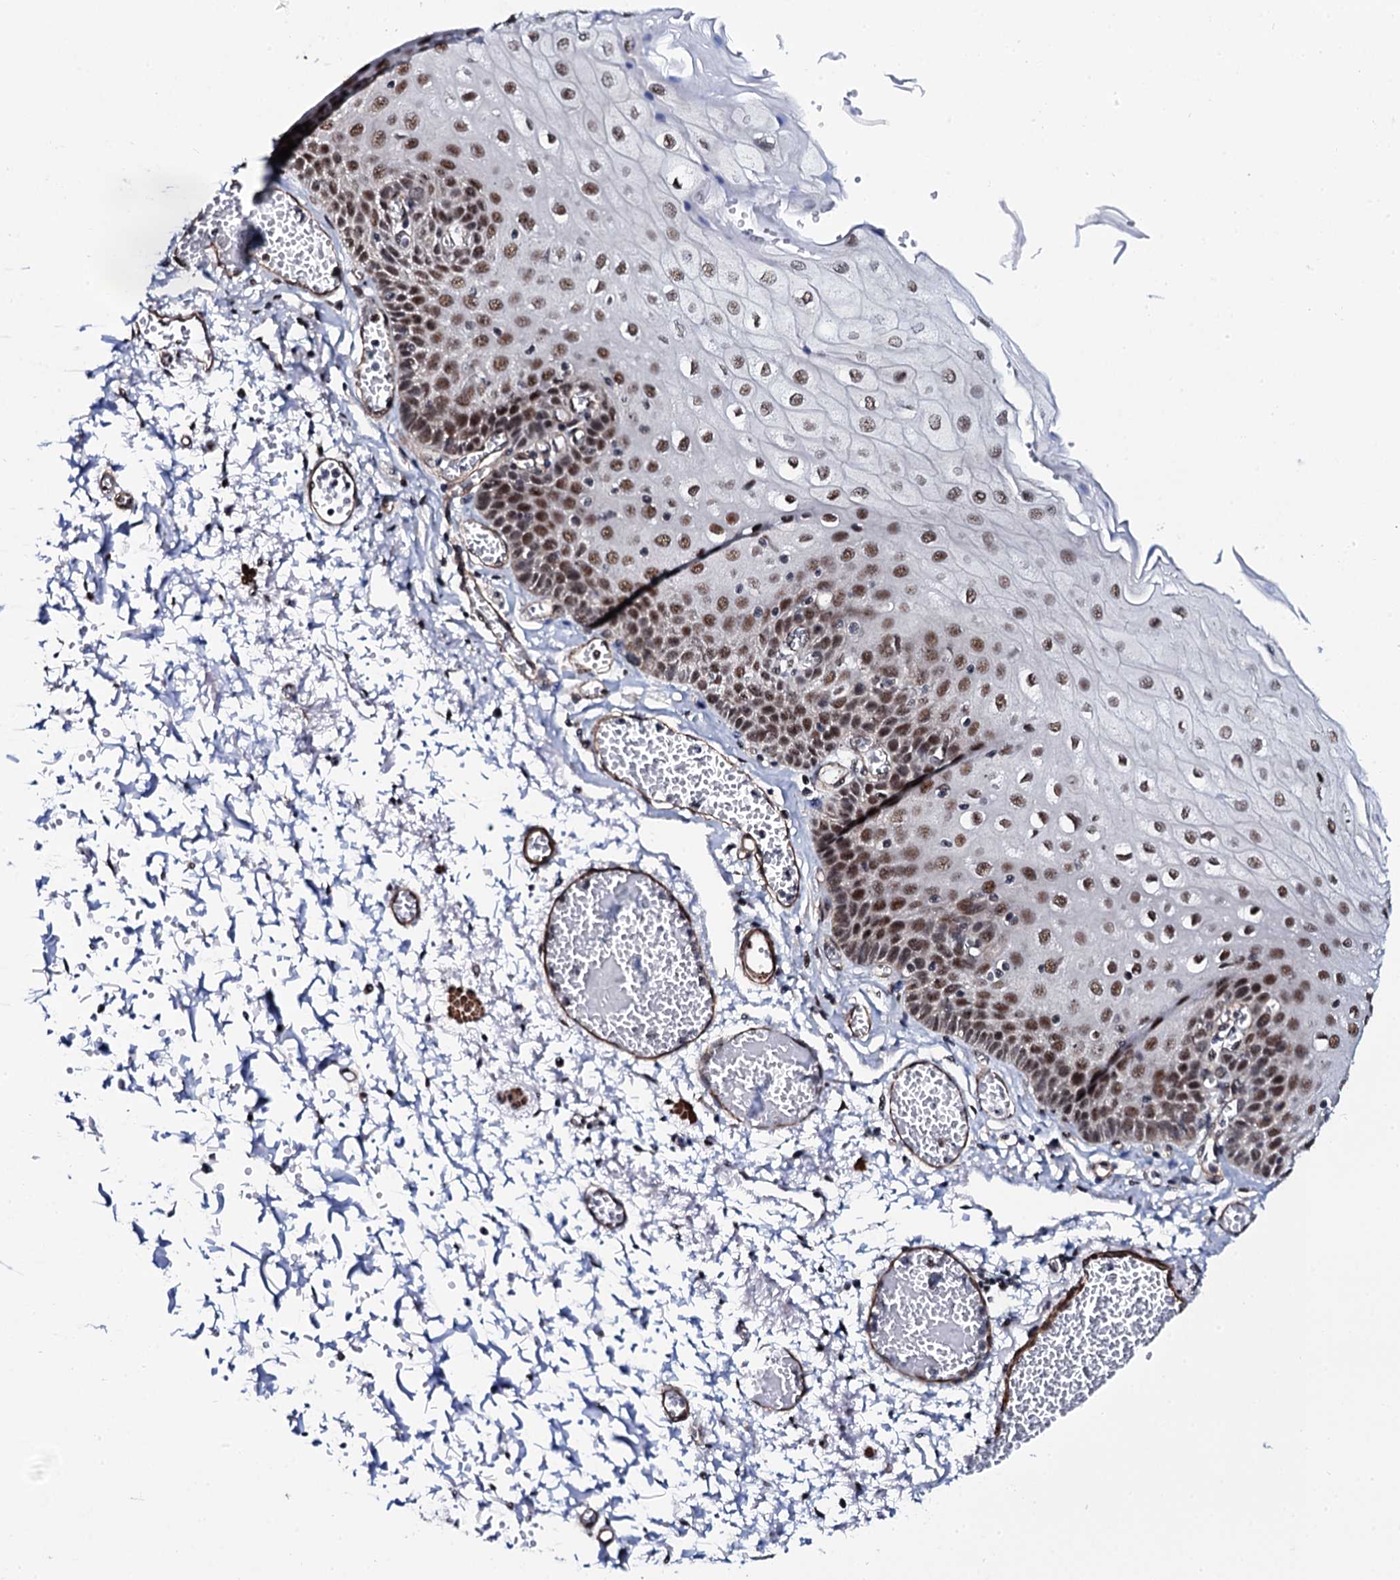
{"staining": {"intensity": "moderate", "quantity": ">75%", "location": "nuclear"}, "tissue": "esophagus", "cell_type": "Squamous epithelial cells", "image_type": "normal", "snomed": [{"axis": "morphology", "description": "Normal tissue, NOS"}, {"axis": "topography", "description": "Esophagus"}], "caption": "Immunohistochemical staining of normal esophagus exhibits moderate nuclear protein positivity in approximately >75% of squamous epithelial cells.", "gene": "CWC15", "patient": {"sex": "male", "age": 81}}